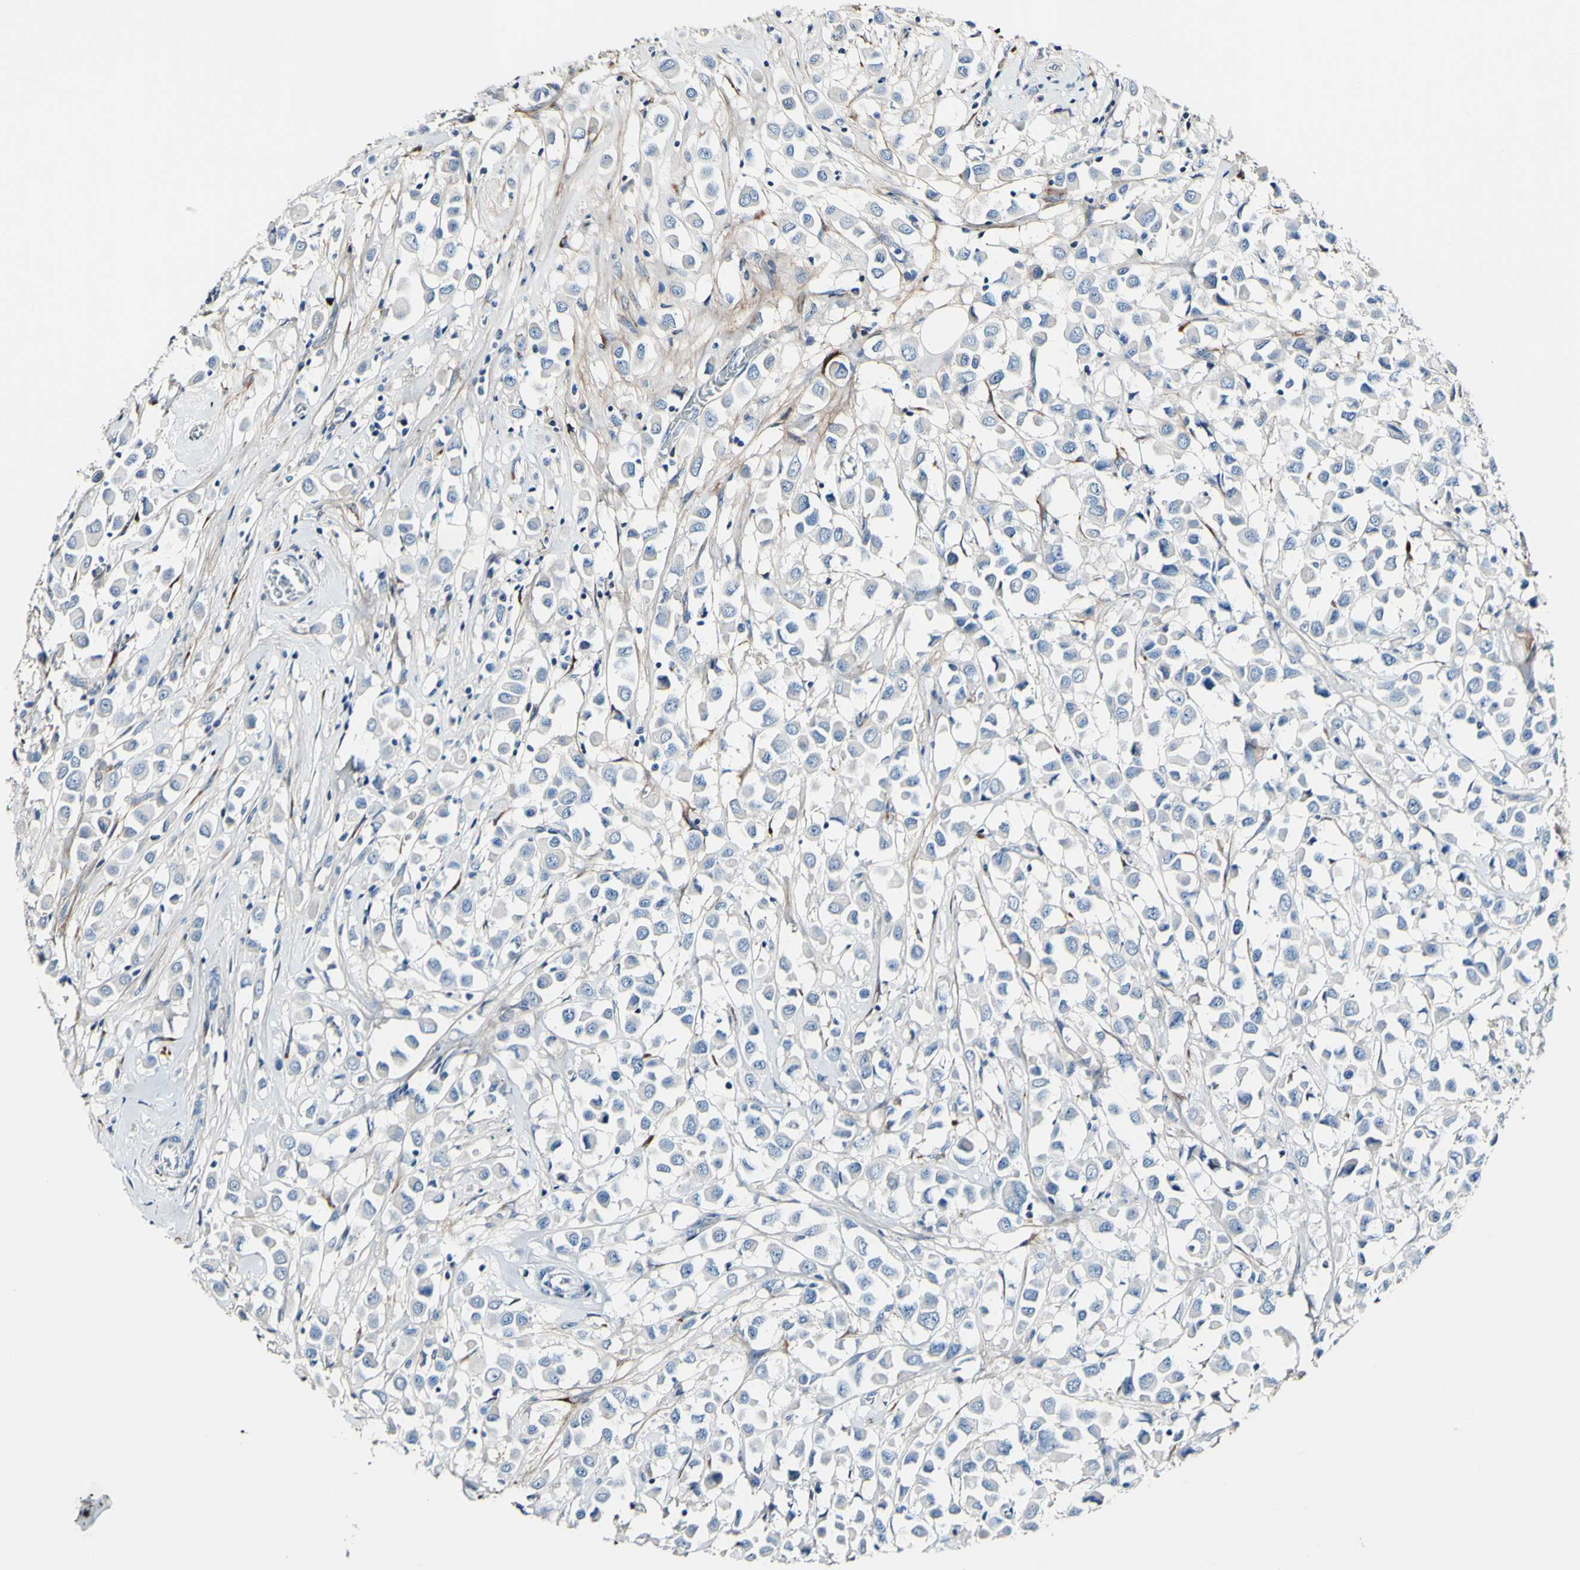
{"staining": {"intensity": "negative", "quantity": "none", "location": "none"}, "tissue": "breast cancer", "cell_type": "Tumor cells", "image_type": "cancer", "snomed": [{"axis": "morphology", "description": "Duct carcinoma"}, {"axis": "topography", "description": "Breast"}], "caption": "An image of breast cancer stained for a protein reveals no brown staining in tumor cells.", "gene": "COL6A3", "patient": {"sex": "female", "age": 61}}